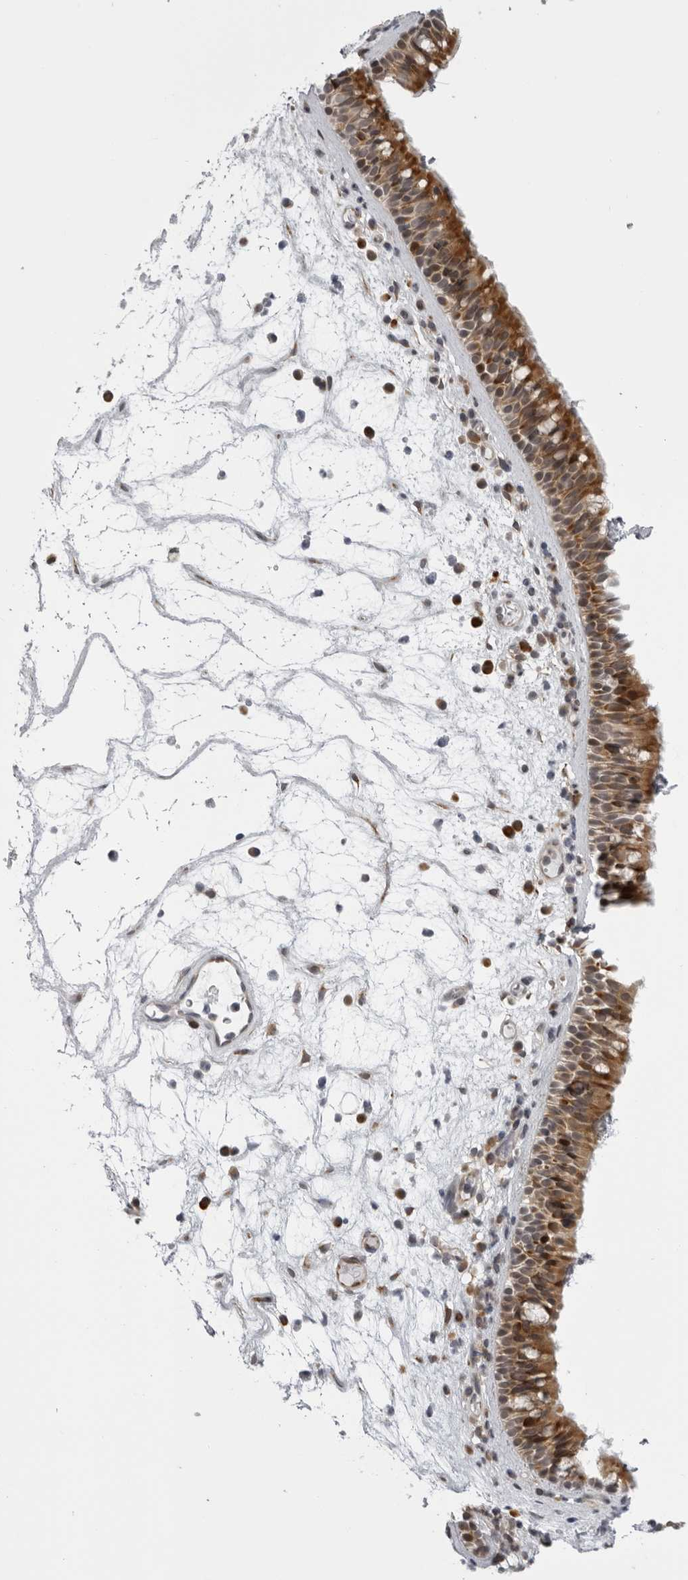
{"staining": {"intensity": "moderate", "quantity": ">75%", "location": "cytoplasmic/membranous"}, "tissue": "nasopharynx", "cell_type": "Respiratory epithelial cells", "image_type": "normal", "snomed": [{"axis": "morphology", "description": "Normal tissue, NOS"}, {"axis": "morphology", "description": "Inflammation, NOS"}, {"axis": "morphology", "description": "Malignant melanoma, Metastatic site"}, {"axis": "topography", "description": "Nasopharynx"}], "caption": "Protein staining shows moderate cytoplasmic/membranous staining in approximately >75% of respiratory epithelial cells in normal nasopharynx.", "gene": "GCSAML", "patient": {"sex": "male", "age": 70}}